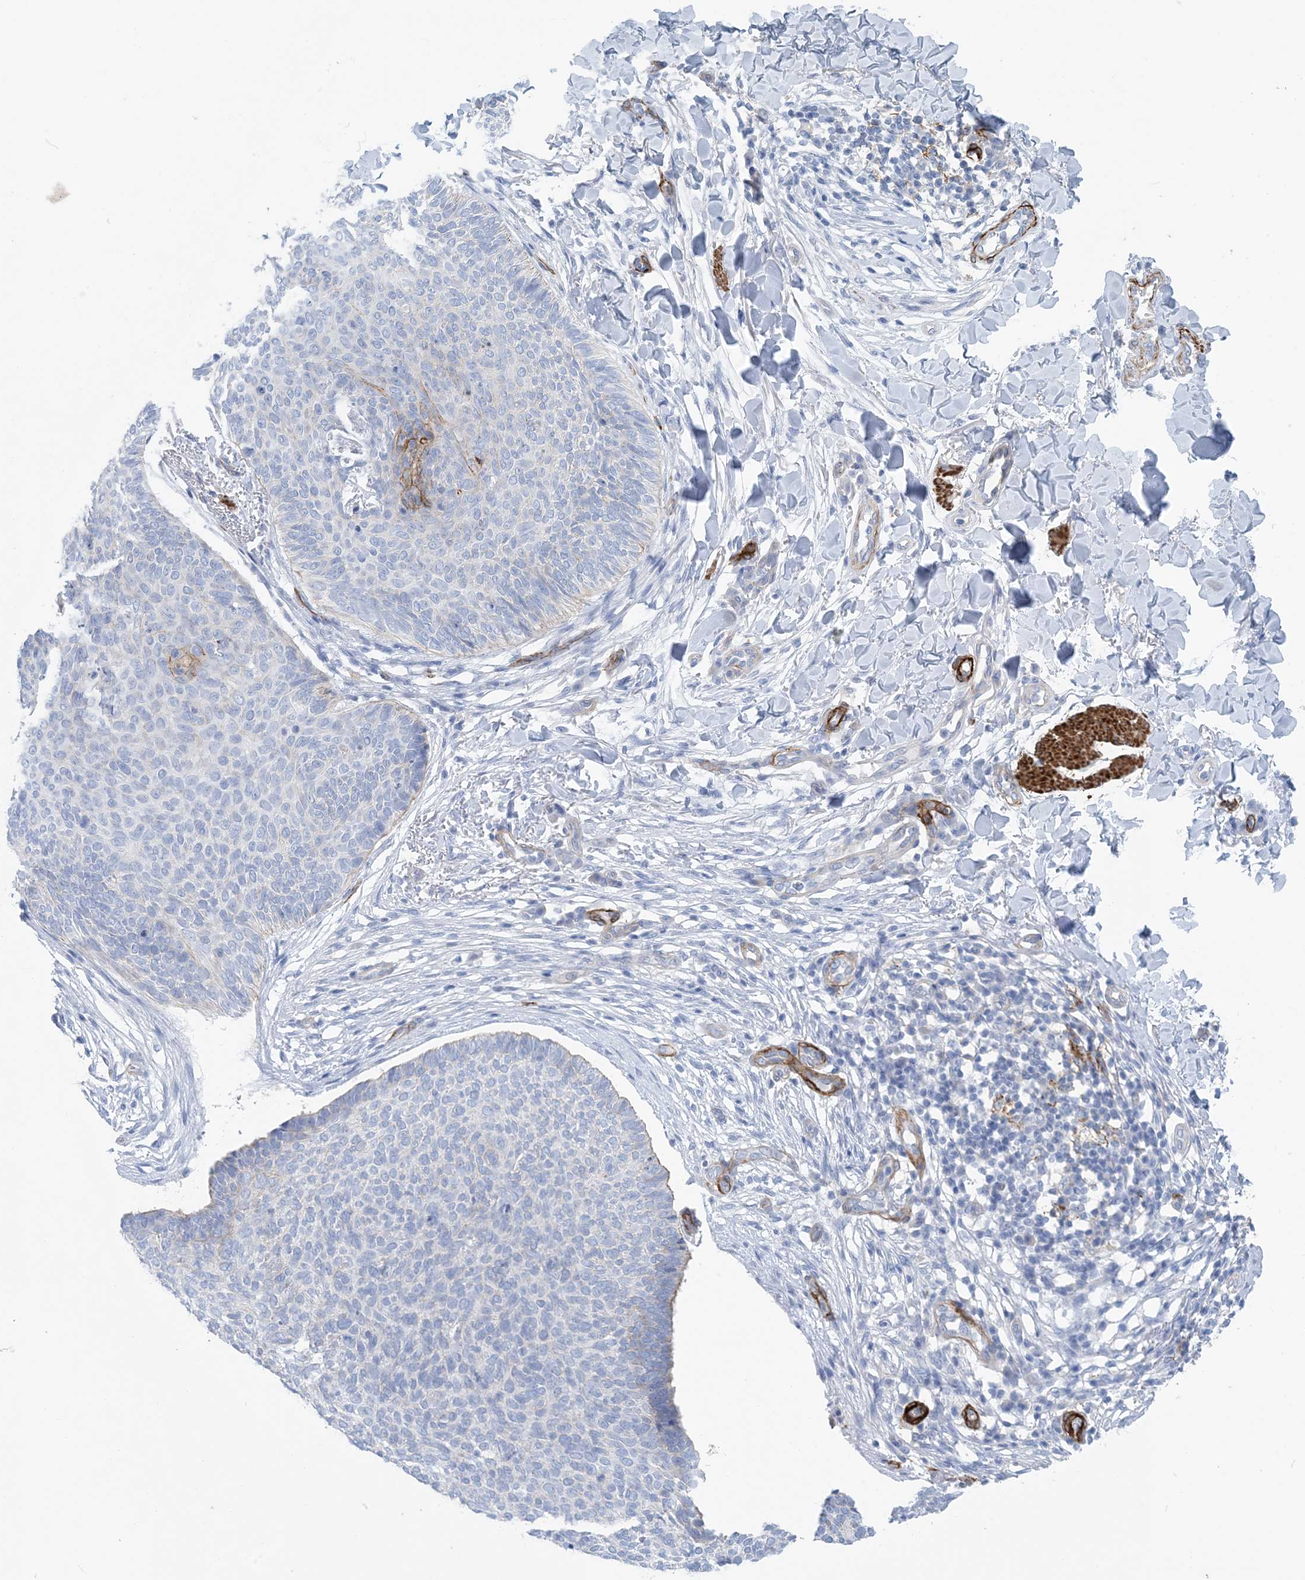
{"staining": {"intensity": "negative", "quantity": "none", "location": "none"}, "tissue": "skin cancer", "cell_type": "Tumor cells", "image_type": "cancer", "snomed": [{"axis": "morphology", "description": "Normal tissue, NOS"}, {"axis": "morphology", "description": "Basal cell carcinoma"}, {"axis": "topography", "description": "Skin"}], "caption": "A micrograph of basal cell carcinoma (skin) stained for a protein reveals no brown staining in tumor cells.", "gene": "SHANK1", "patient": {"sex": "male", "age": 50}}